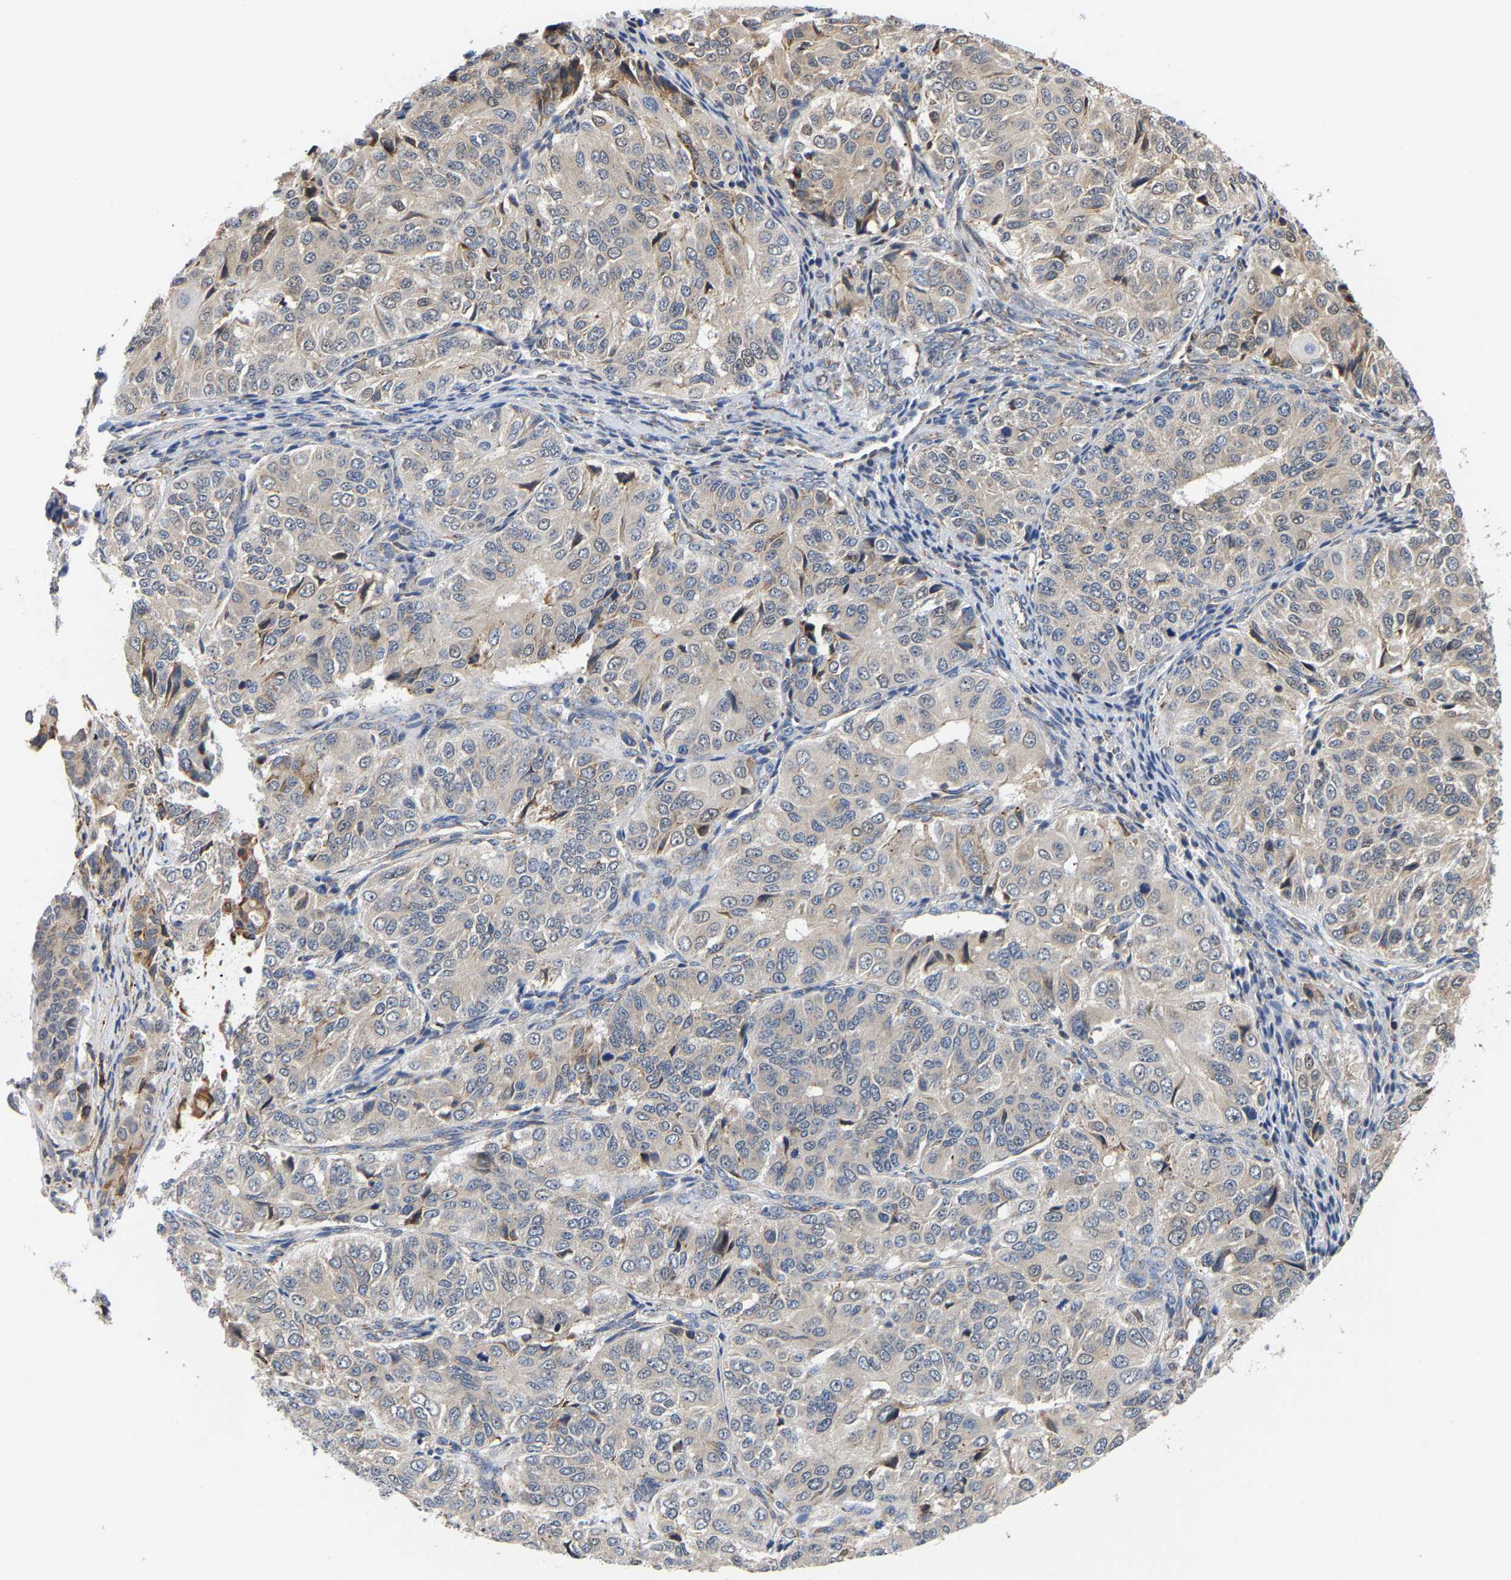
{"staining": {"intensity": "negative", "quantity": "none", "location": "none"}, "tissue": "ovarian cancer", "cell_type": "Tumor cells", "image_type": "cancer", "snomed": [{"axis": "morphology", "description": "Carcinoma, endometroid"}, {"axis": "topography", "description": "Ovary"}], "caption": "Immunohistochemistry (IHC) micrograph of neoplastic tissue: ovarian endometroid carcinoma stained with DAB (3,3'-diaminobenzidine) demonstrates no significant protein expression in tumor cells.", "gene": "ARAP1", "patient": {"sex": "female", "age": 51}}